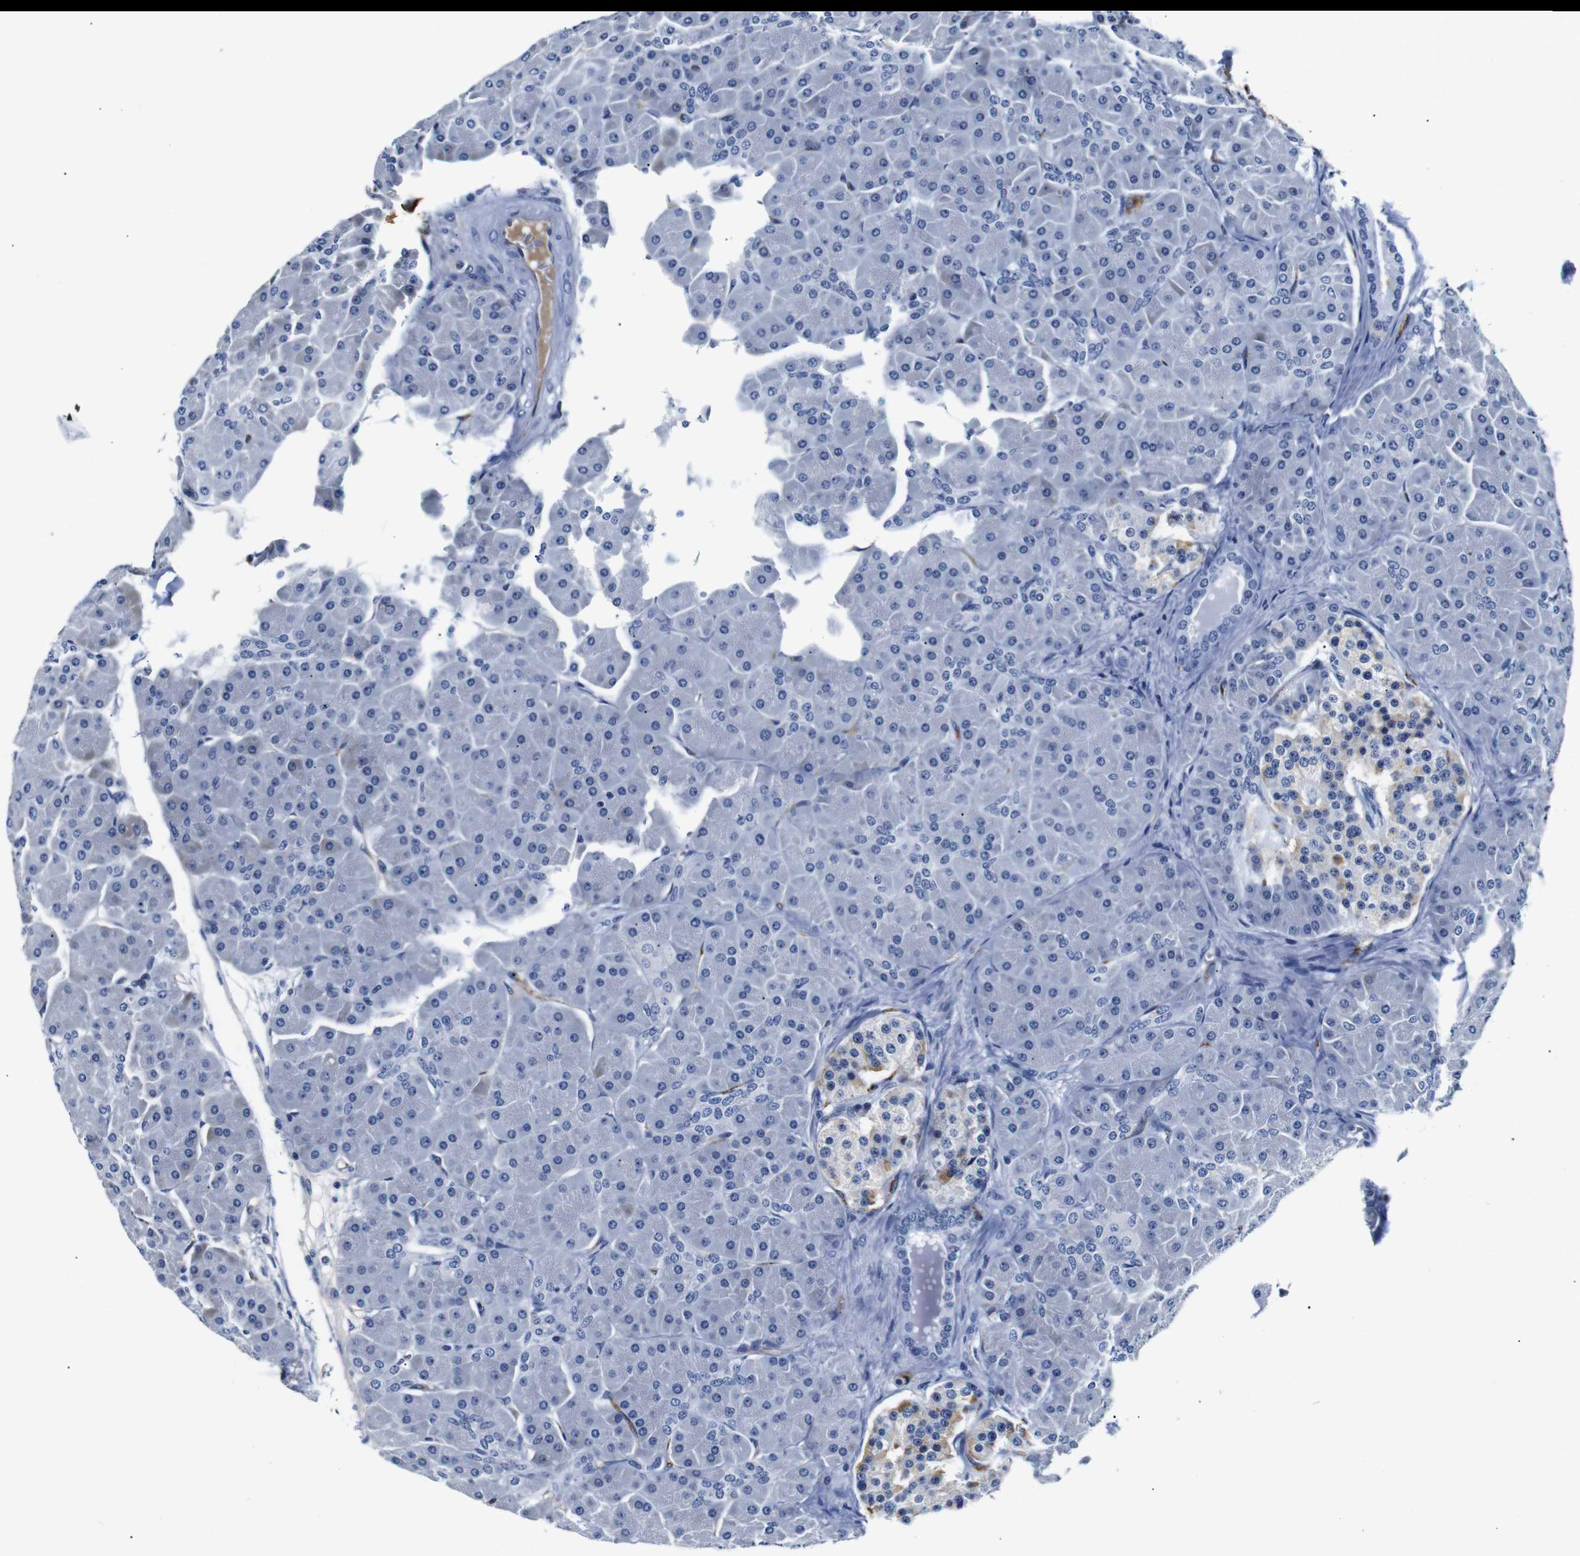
{"staining": {"intensity": "weak", "quantity": "<25%", "location": "cytoplasmic/membranous"}, "tissue": "pancreas", "cell_type": "Exocrine glandular cells", "image_type": "normal", "snomed": [{"axis": "morphology", "description": "Normal tissue, NOS"}, {"axis": "topography", "description": "Pancreas"}], "caption": "Immunohistochemistry (IHC) photomicrograph of normal pancreas stained for a protein (brown), which shows no expression in exocrine glandular cells.", "gene": "MUC4", "patient": {"sex": "male", "age": 66}}